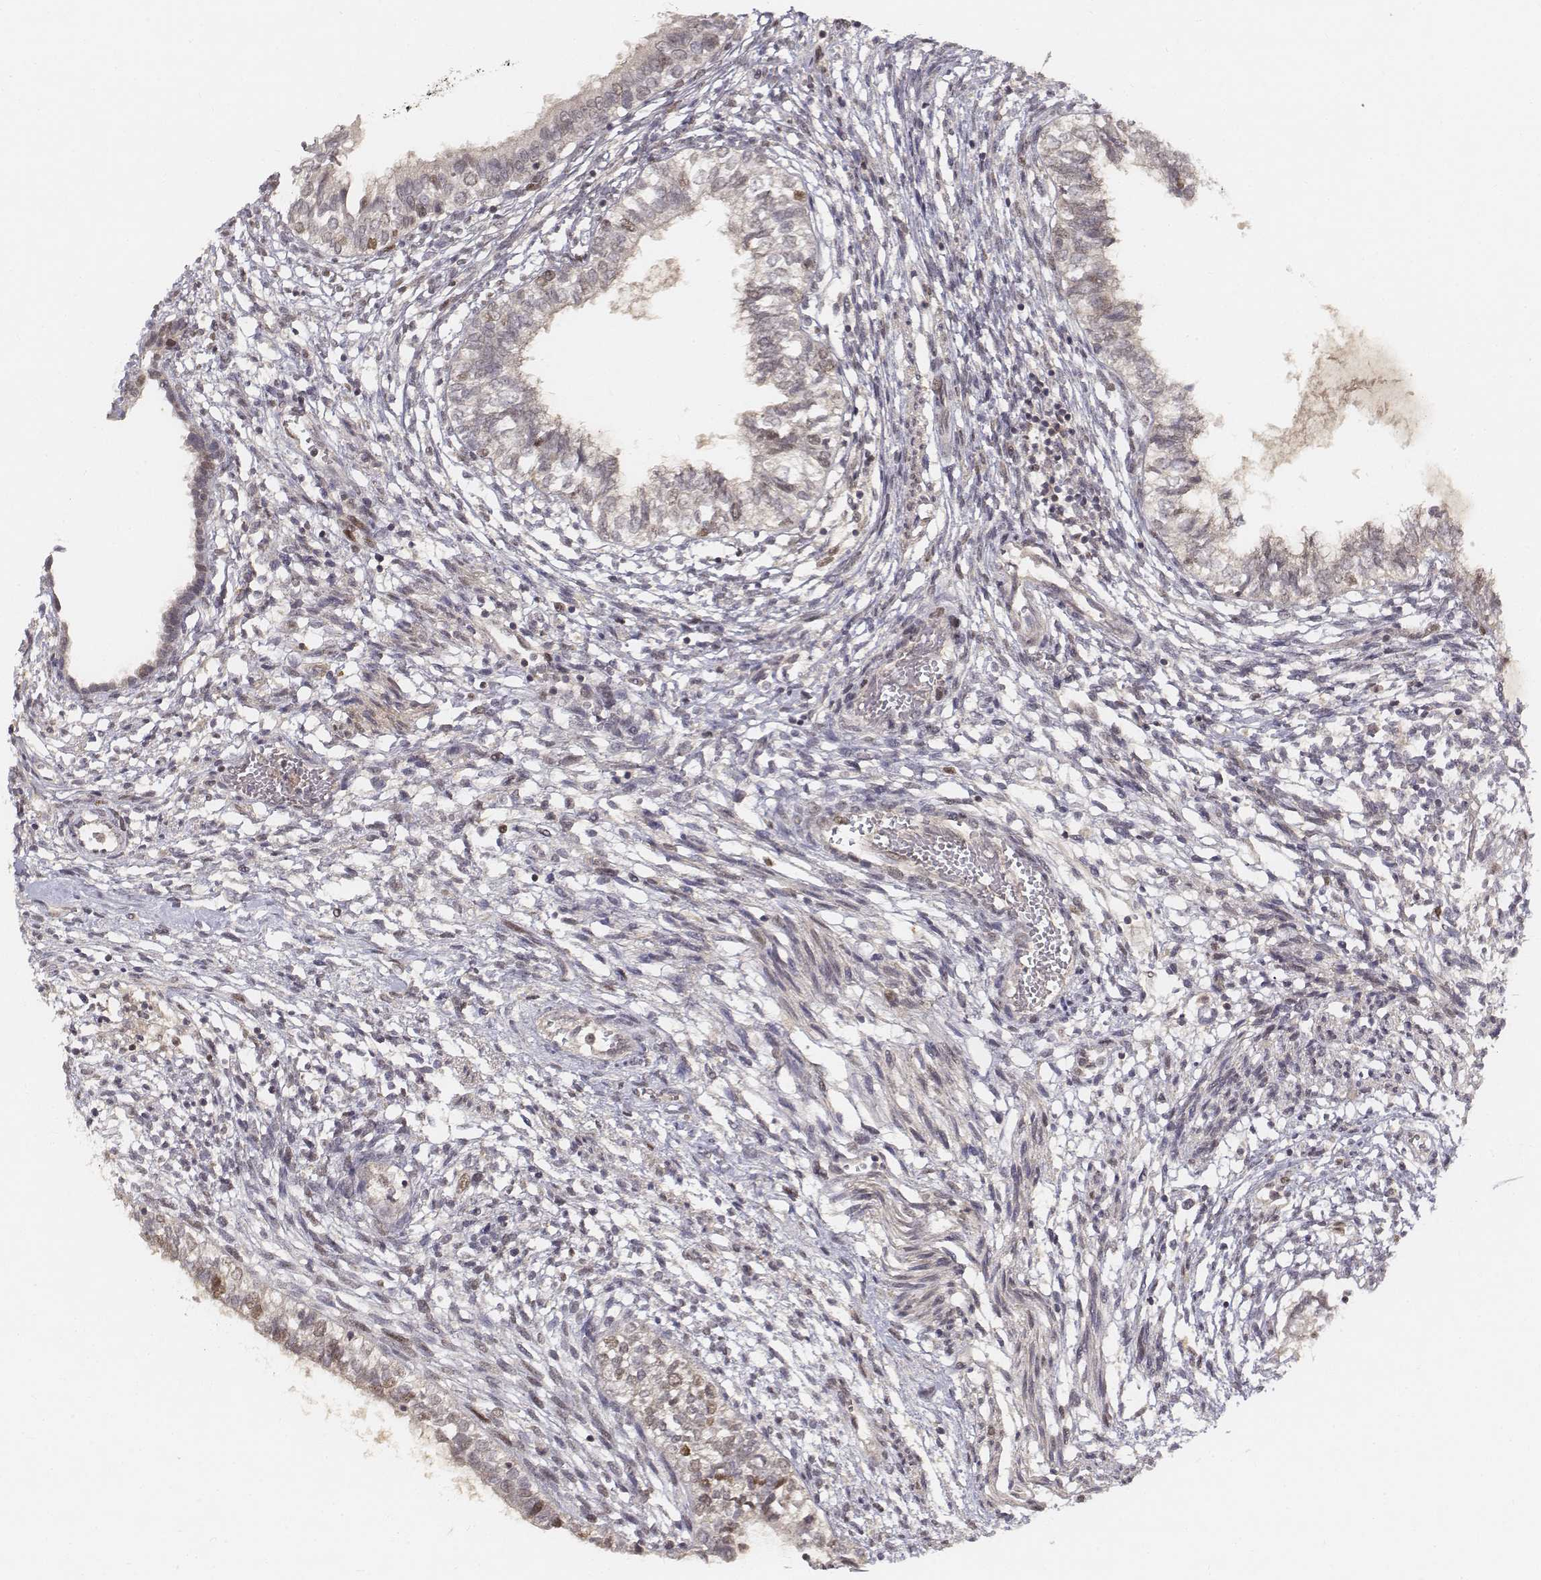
{"staining": {"intensity": "moderate", "quantity": "<25%", "location": "nuclear"}, "tissue": "testis cancer", "cell_type": "Tumor cells", "image_type": "cancer", "snomed": [{"axis": "morphology", "description": "Carcinoma, Embryonal, NOS"}, {"axis": "topography", "description": "Testis"}], "caption": "Human testis cancer (embryonal carcinoma) stained with a brown dye demonstrates moderate nuclear positive positivity in approximately <25% of tumor cells.", "gene": "FANCD2", "patient": {"sex": "male", "age": 37}}